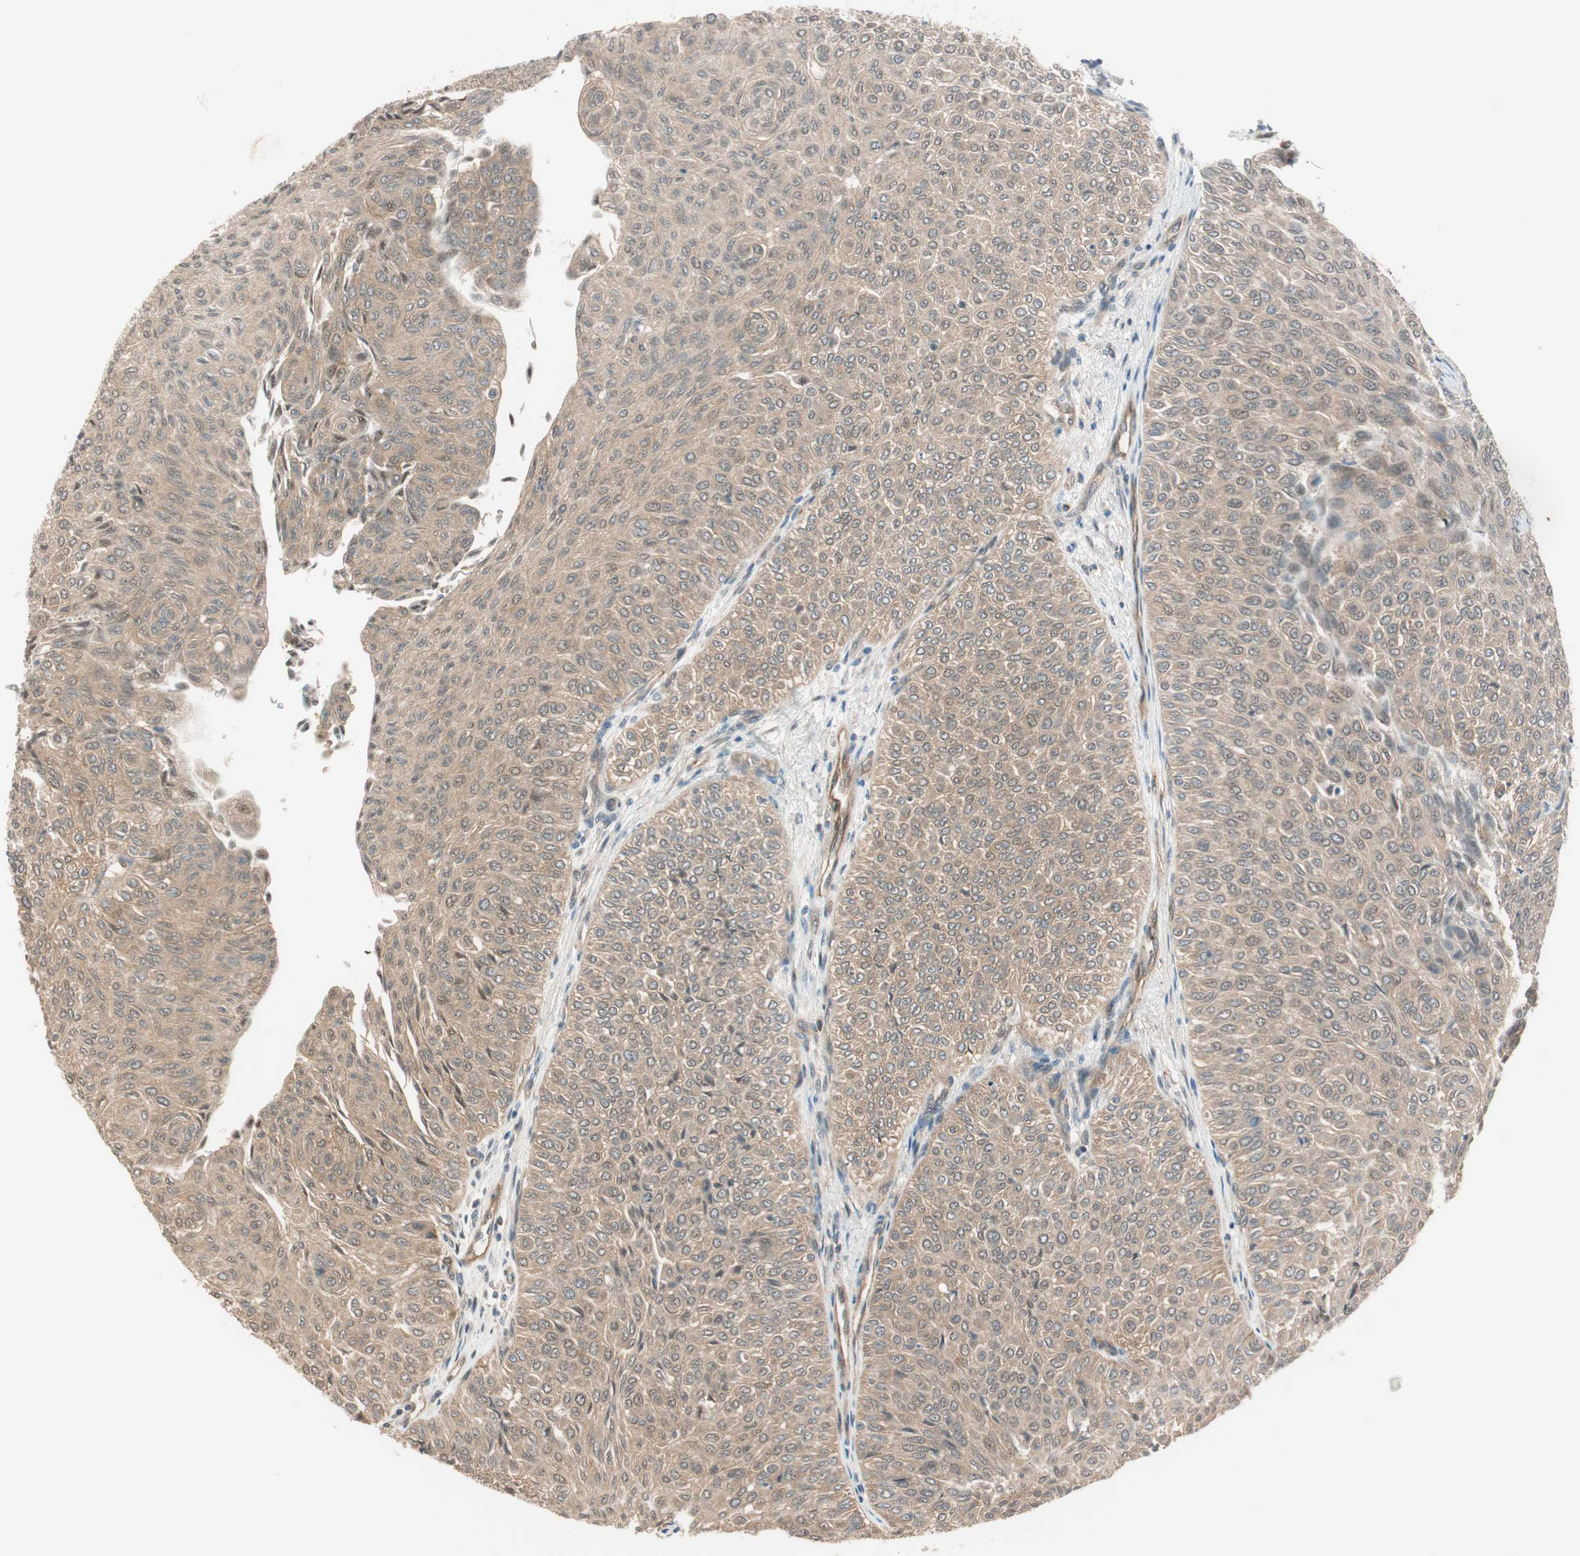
{"staining": {"intensity": "moderate", "quantity": ">75%", "location": "cytoplasmic/membranous"}, "tissue": "urothelial cancer", "cell_type": "Tumor cells", "image_type": "cancer", "snomed": [{"axis": "morphology", "description": "Urothelial carcinoma, Low grade"}, {"axis": "topography", "description": "Urinary bladder"}], "caption": "There is medium levels of moderate cytoplasmic/membranous staining in tumor cells of urothelial carcinoma (low-grade), as demonstrated by immunohistochemical staining (brown color).", "gene": "PSMD8", "patient": {"sex": "male", "age": 78}}